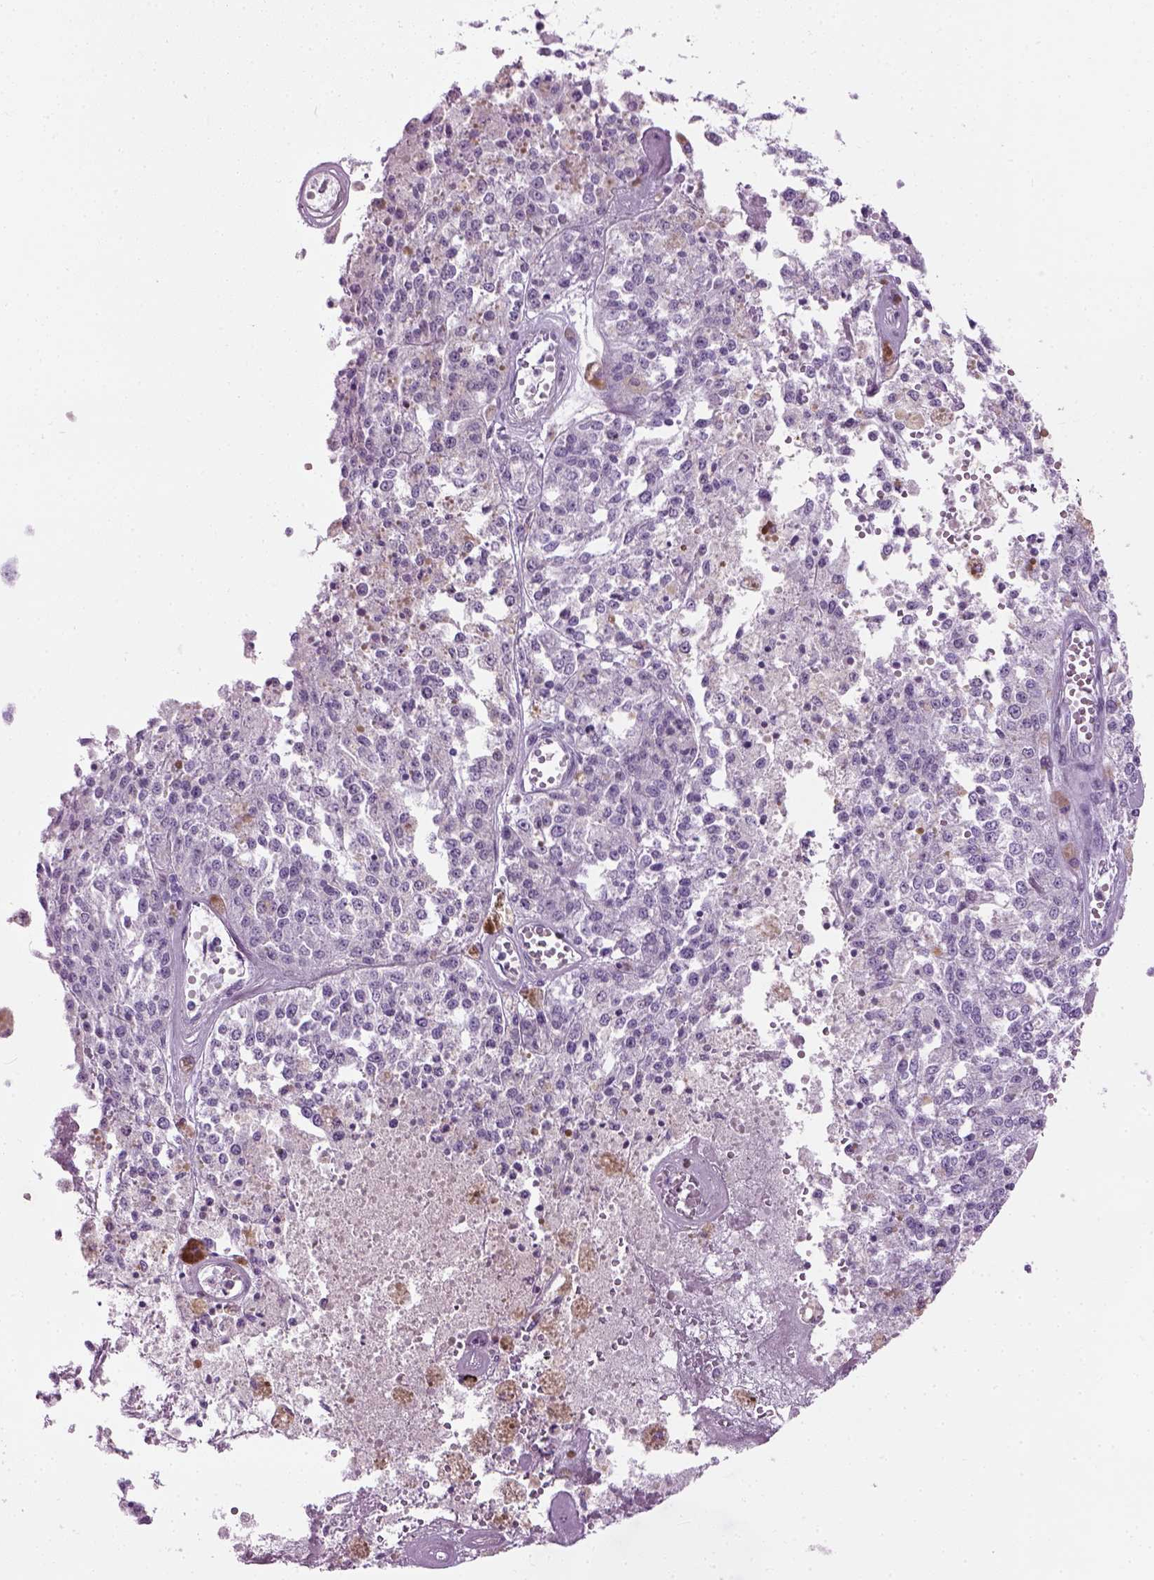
{"staining": {"intensity": "negative", "quantity": "none", "location": "none"}, "tissue": "melanoma", "cell_type": "Tumor cells", "image_type": "cancer", "snomed": [{"axis": "morphology", "description": "Malignant melanoma, Metastatic site"}, {"axis": "topography", "description": "Lymph node"}], "caption": "The image demonstrates no staining of tumor cells in malignant melanoma (metastatic site).", "gene": "CIBAR2", "patient": {"sex": "female", "age": 64}}